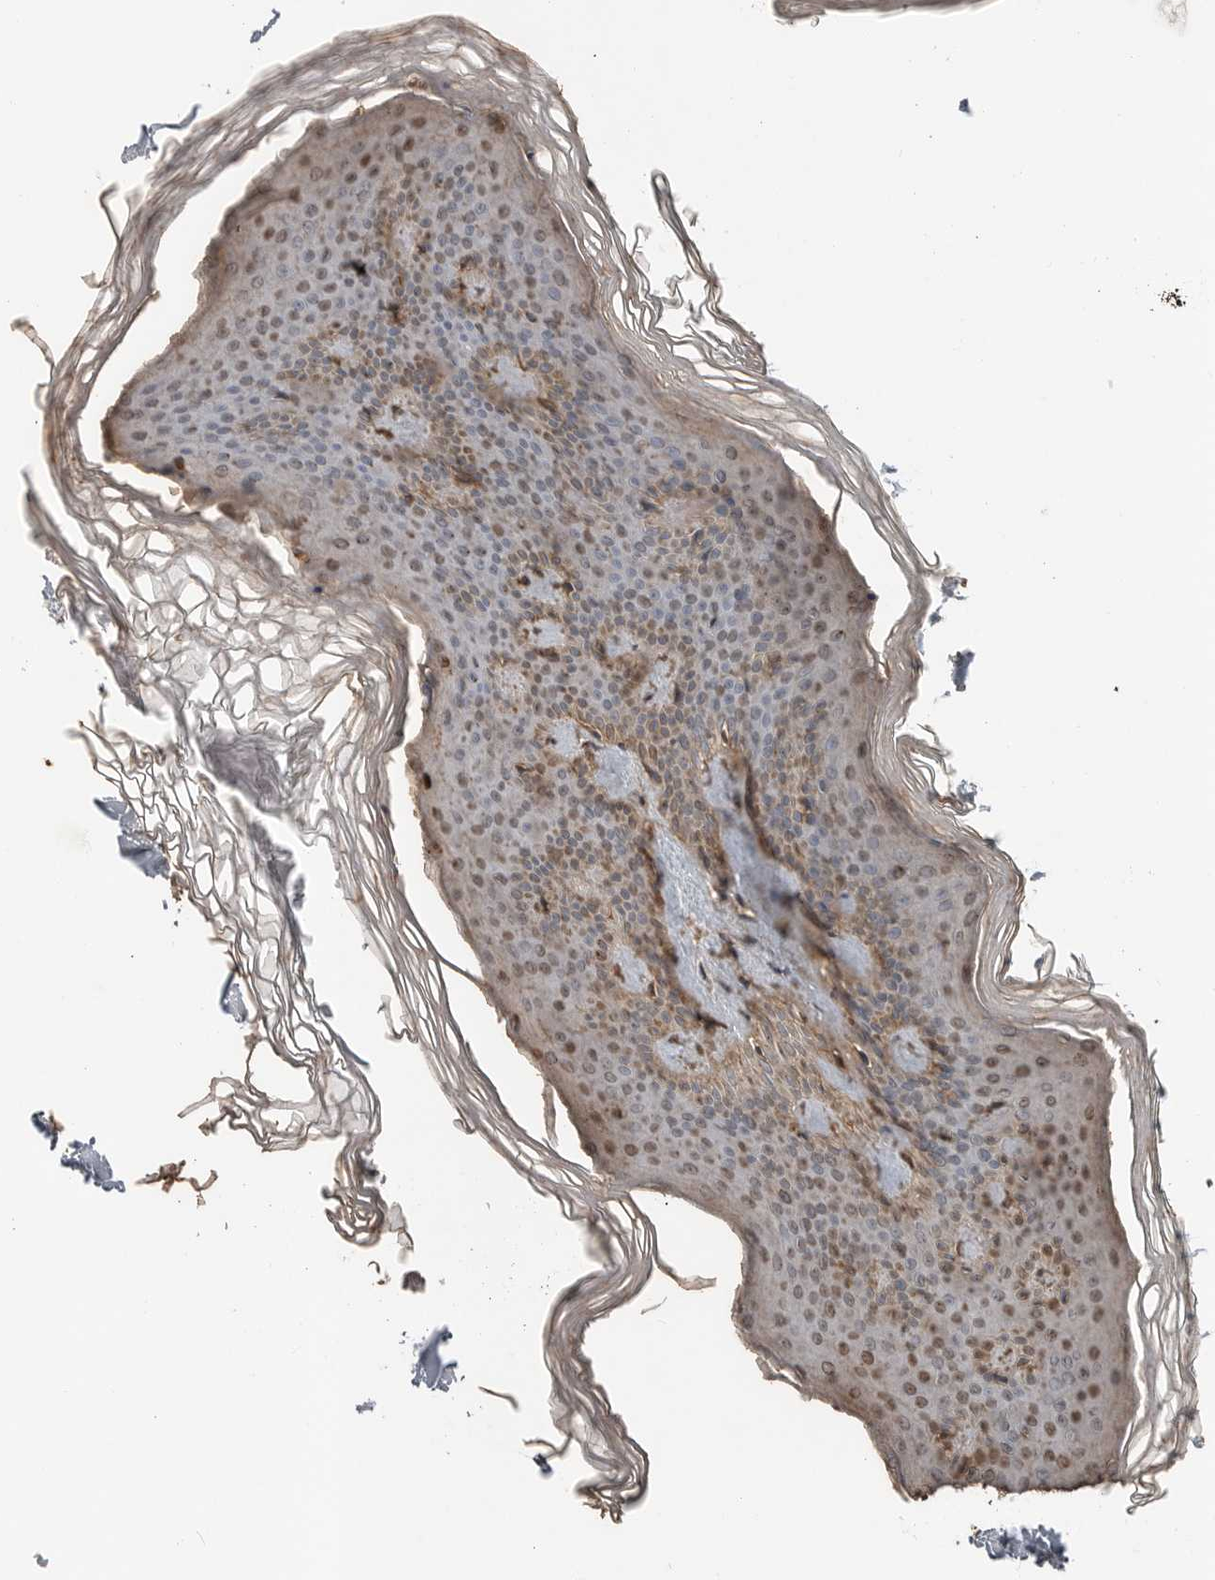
{"staining": {"intensity": "moderate", "quantity": ">75%", "location": "cytoplasmic/membranous,nuclear"}, "tissue": "skin", "cell_type": "Fibroblasts", "image_type": "normal", "snomed": [{"axis": "morphology", "description": "Normal tissue, NOS"}, {"axis": "topography", "description": "Skin"}], "caption": "Fibroblasts reveal medium levels of moderate cytoplasmic/membranous,nuclear positivity in approximately >75% of cells in unremarkable human skin. Using DAB (3,3'-diaminobenzidine) (brown) and hematoxylin (blue) stains, captured at high magnification using brightfield microscopy.", "gene": "BLZF1", "patient": {"sex": "female", "age": 27}}